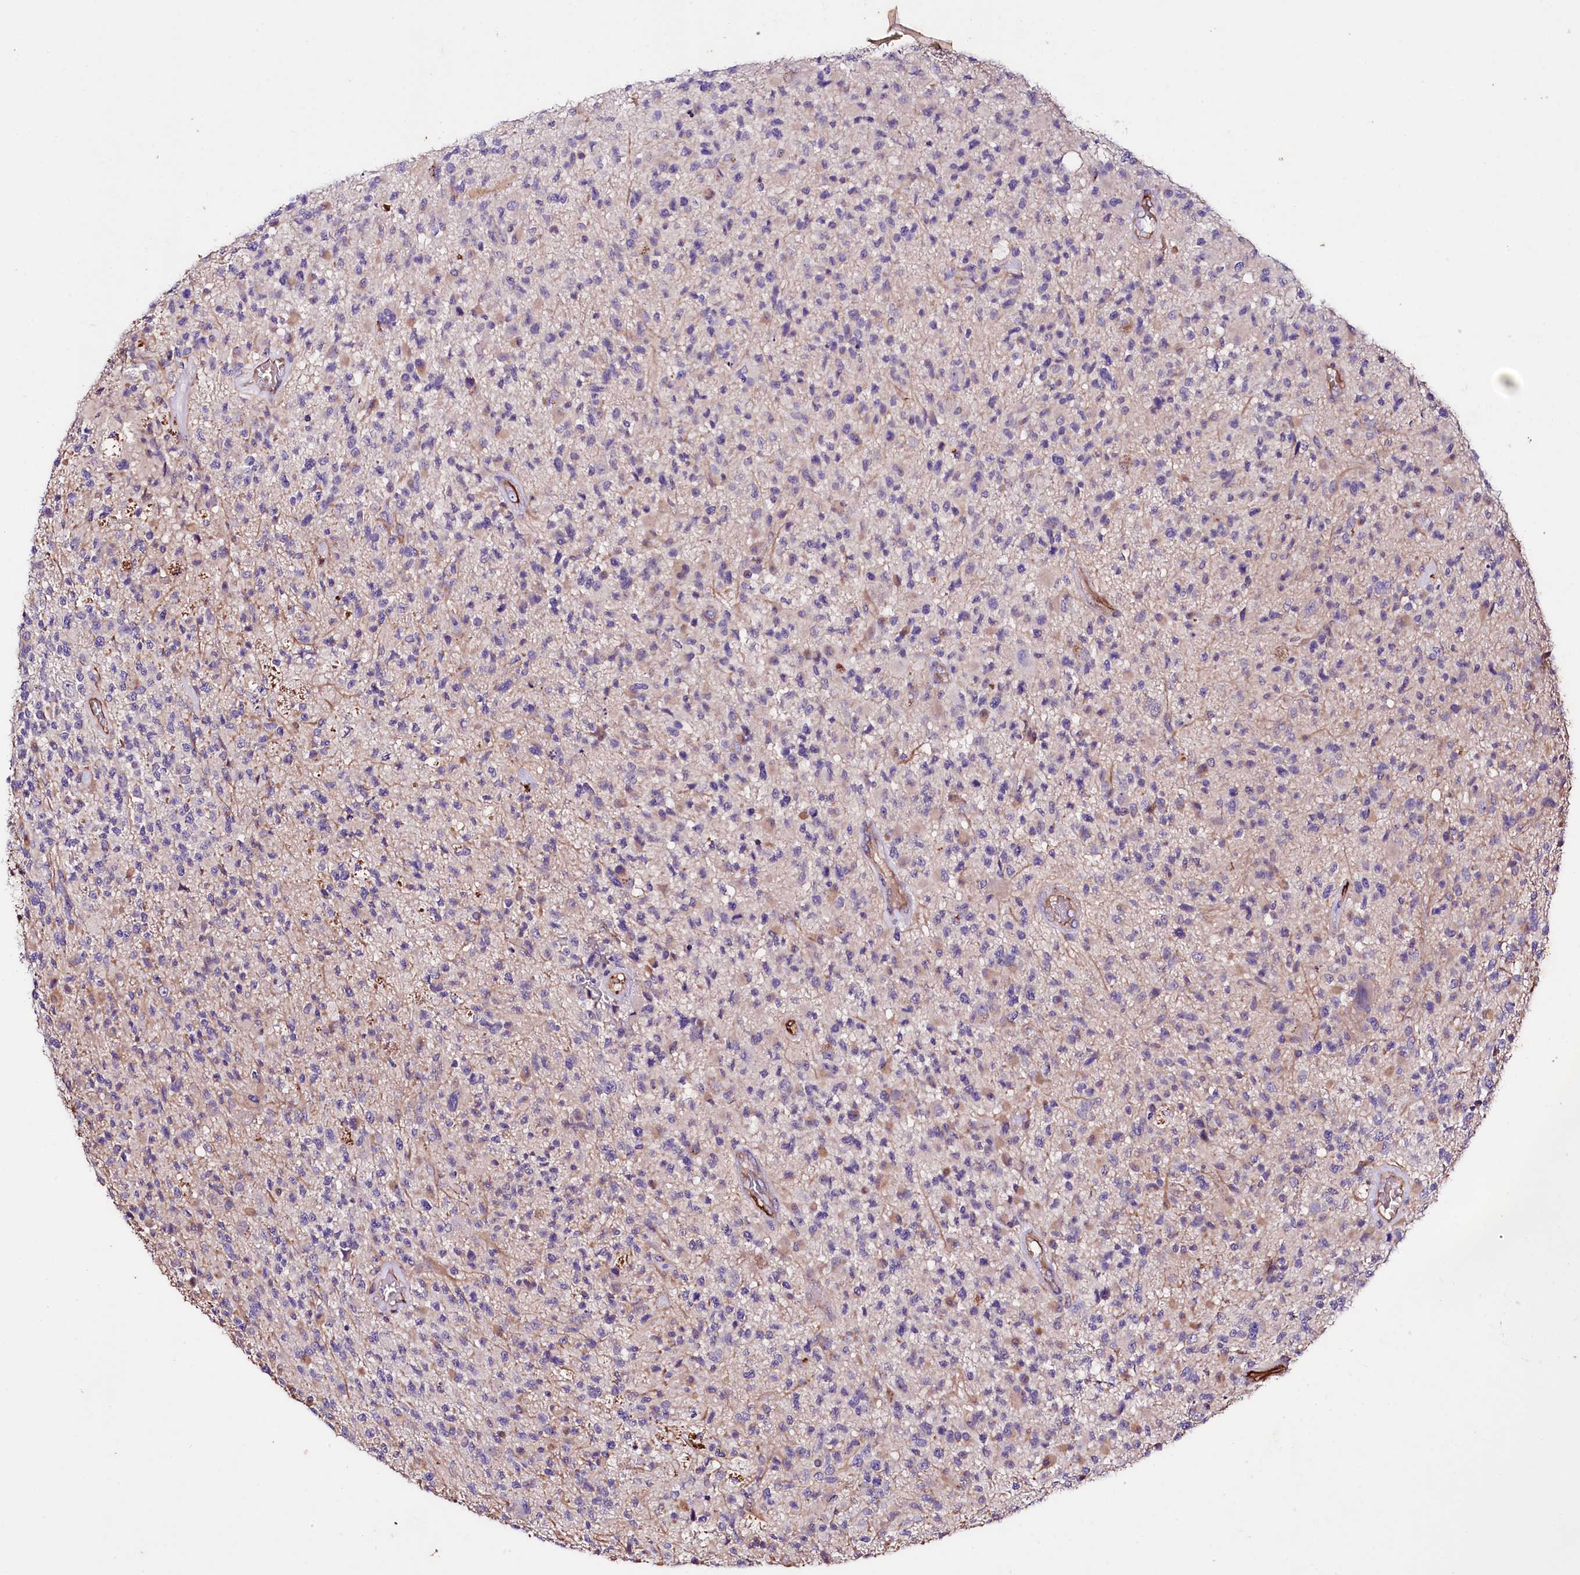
{"staining": {"intensity": "negative", "quantity": "none", "location": "none"}, "tissue": "glioma", "cell_type": "Tumor cells", "image_type": "cancer", "snomed": [{"axis": "morphology", "description": "Glioma, malignant, High grade"}, {"axis": "morphology", "description": "Glioblastoma, NOS"}, {"axis": "topography", "description": "Brain"}], "caption": "Immunohistochemistry (IHC) histopathology image of human glioma stained for a protein (brown), which reveals no staining in tumor cells. (Immunohistochemistry, brightfield microscopy, high magnification).", "gene": "SLC7A1", "patient": {"sex": "male", "age": 60}}